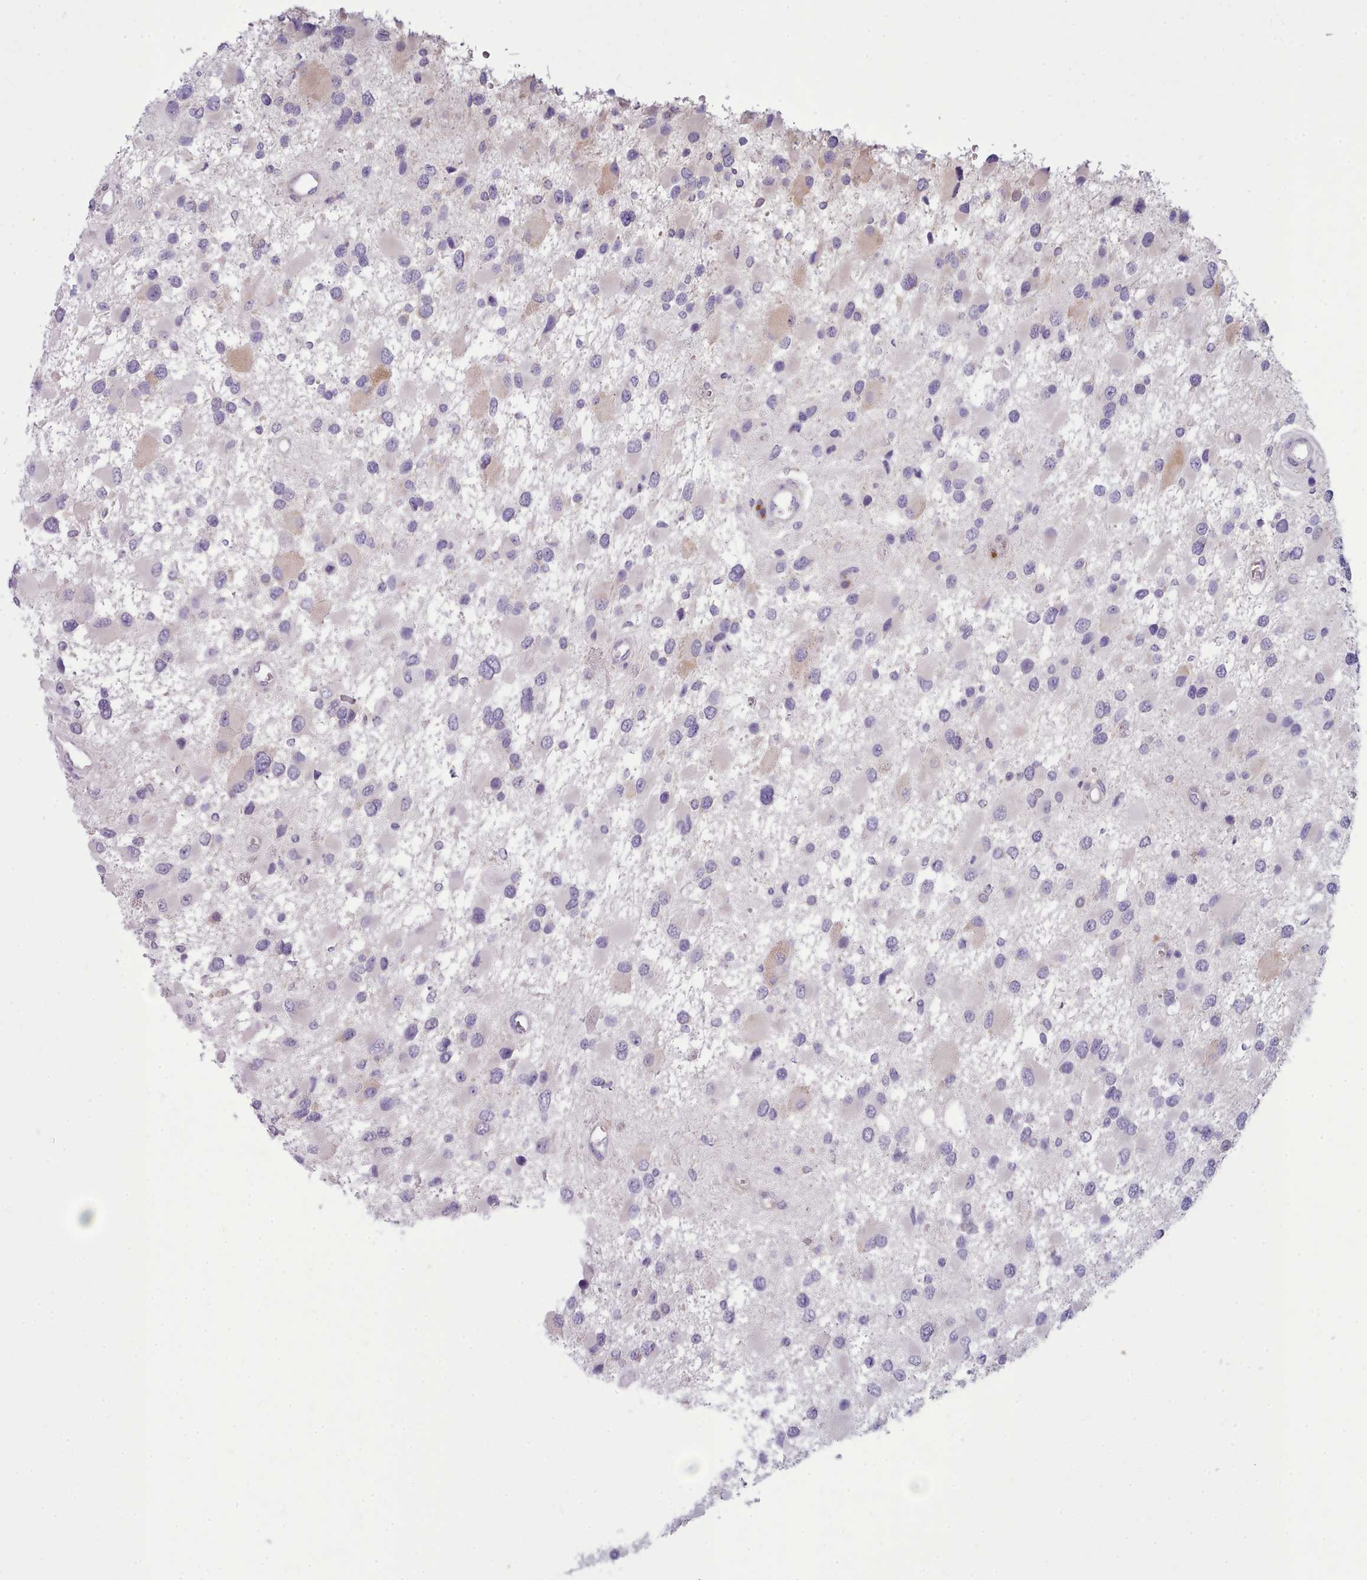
{"staining": {"intensity": "negative", "quantity": "none", "location": "none"}, "tissue": "glioma", "cell_type": "Tumor cells", "image_type": "cancer", "snomed": [{"axis": "morphology", "description": "Glioma, malignant, High grade"}, {"axis": "topography", "description": "Brain"}], "caption": "DAB immunohistochemical staining of glioma displays no significant expression in tumor cells.", "gene": "MYRFL", "patient": {"sex": "male", "age": 53}}